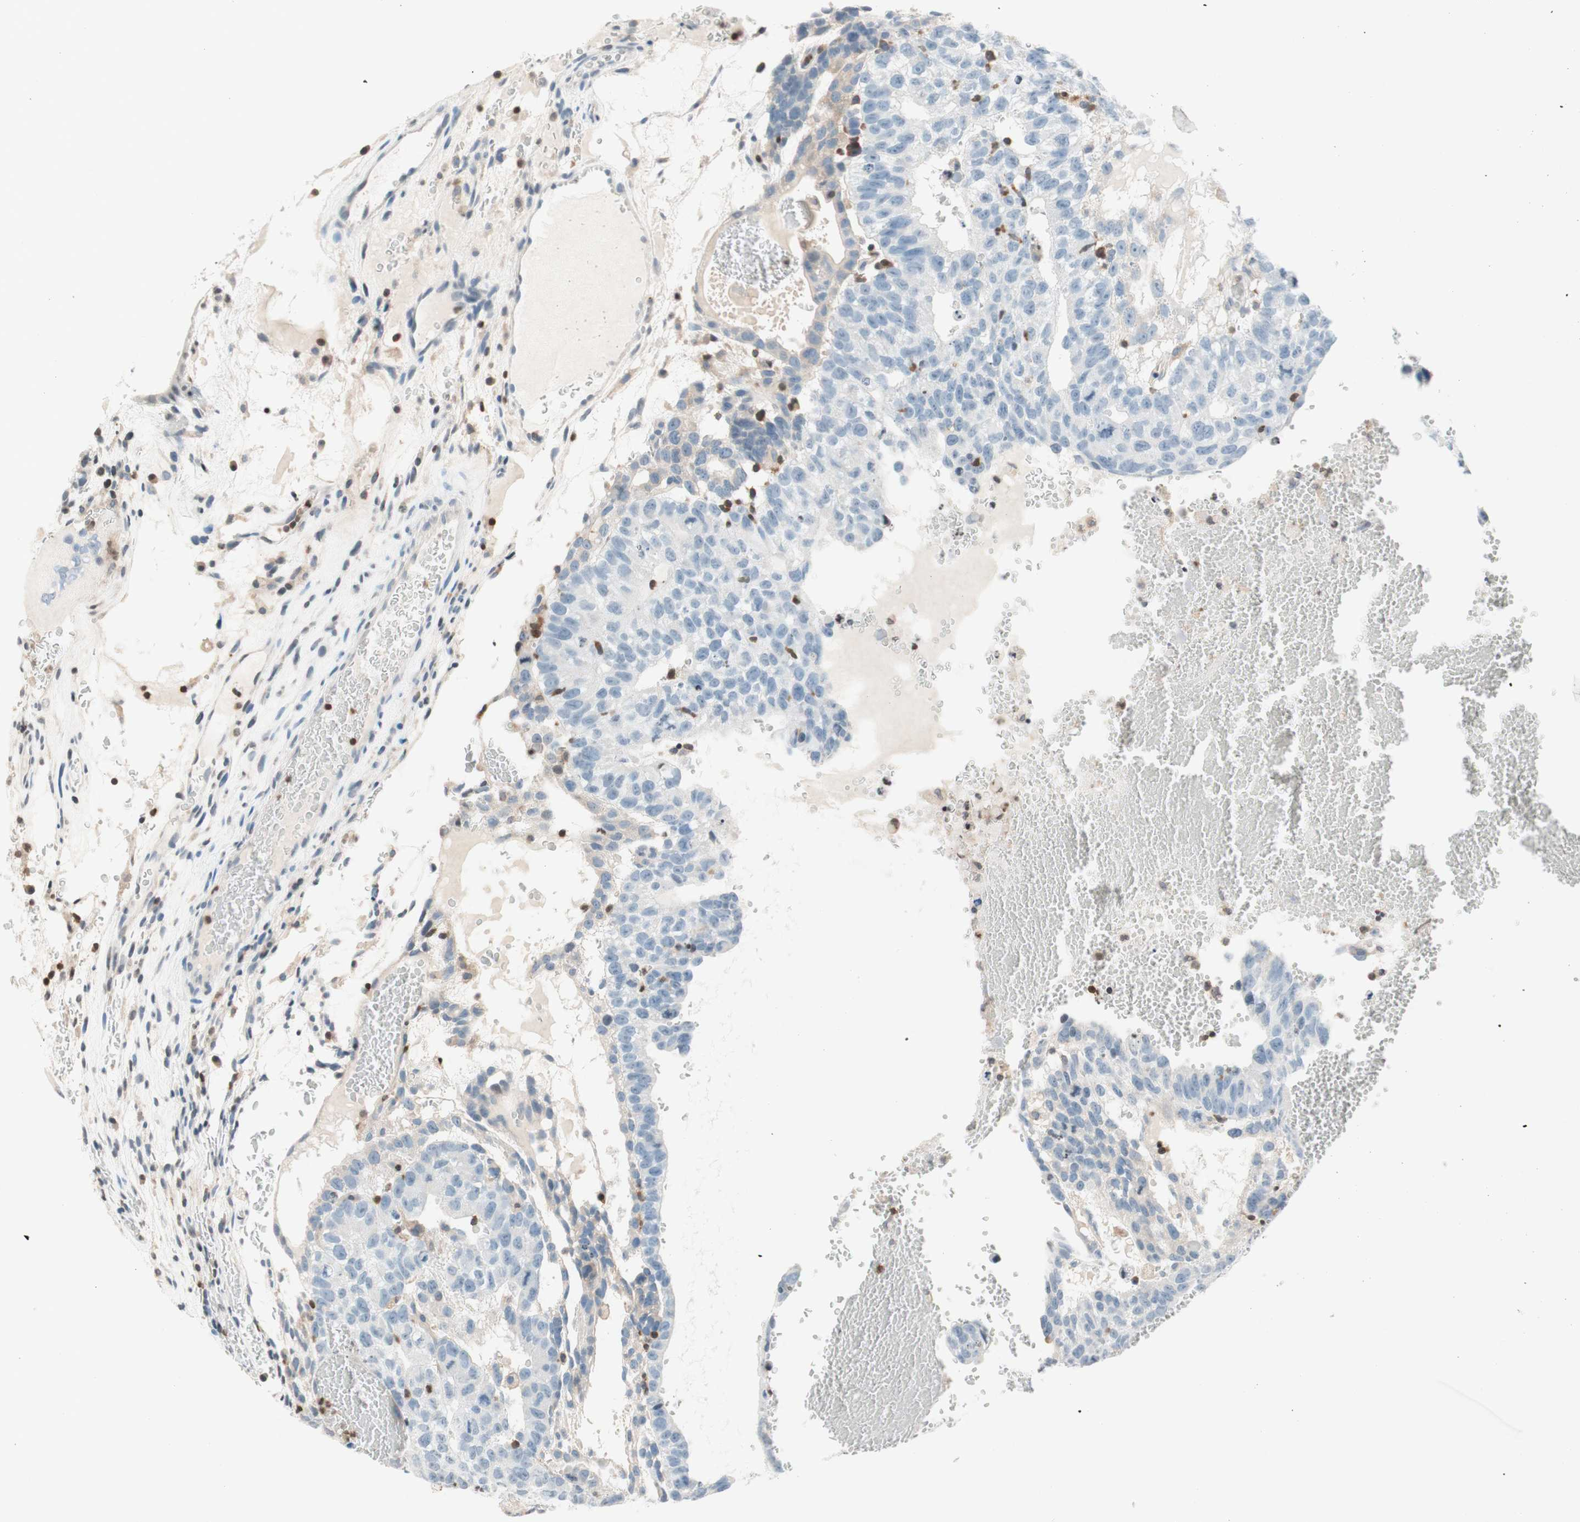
{"staining": {"intensity": "negative", "quantity": "none", "location": "none"}, "tissue": "testis cancer", "cell_type": "Tumor cells", "image_type": "cancer", "snomed": [{"axis": "morphology", "description": "Seminoma, NOS"}, {"axis": "morphology", "description": "Carcinoma, Embryonal, NOS"}, {"axis": "topography", "description": "Testis"}], "caption": "DAB (3,3'-diaminobenzidine) immunohistochemical staining of human testis cancer (seminoma) demonstrates no significant expression in tumor cells.", "gene": "WIPF1", "patient": {"sex": "male", "age": 52}}